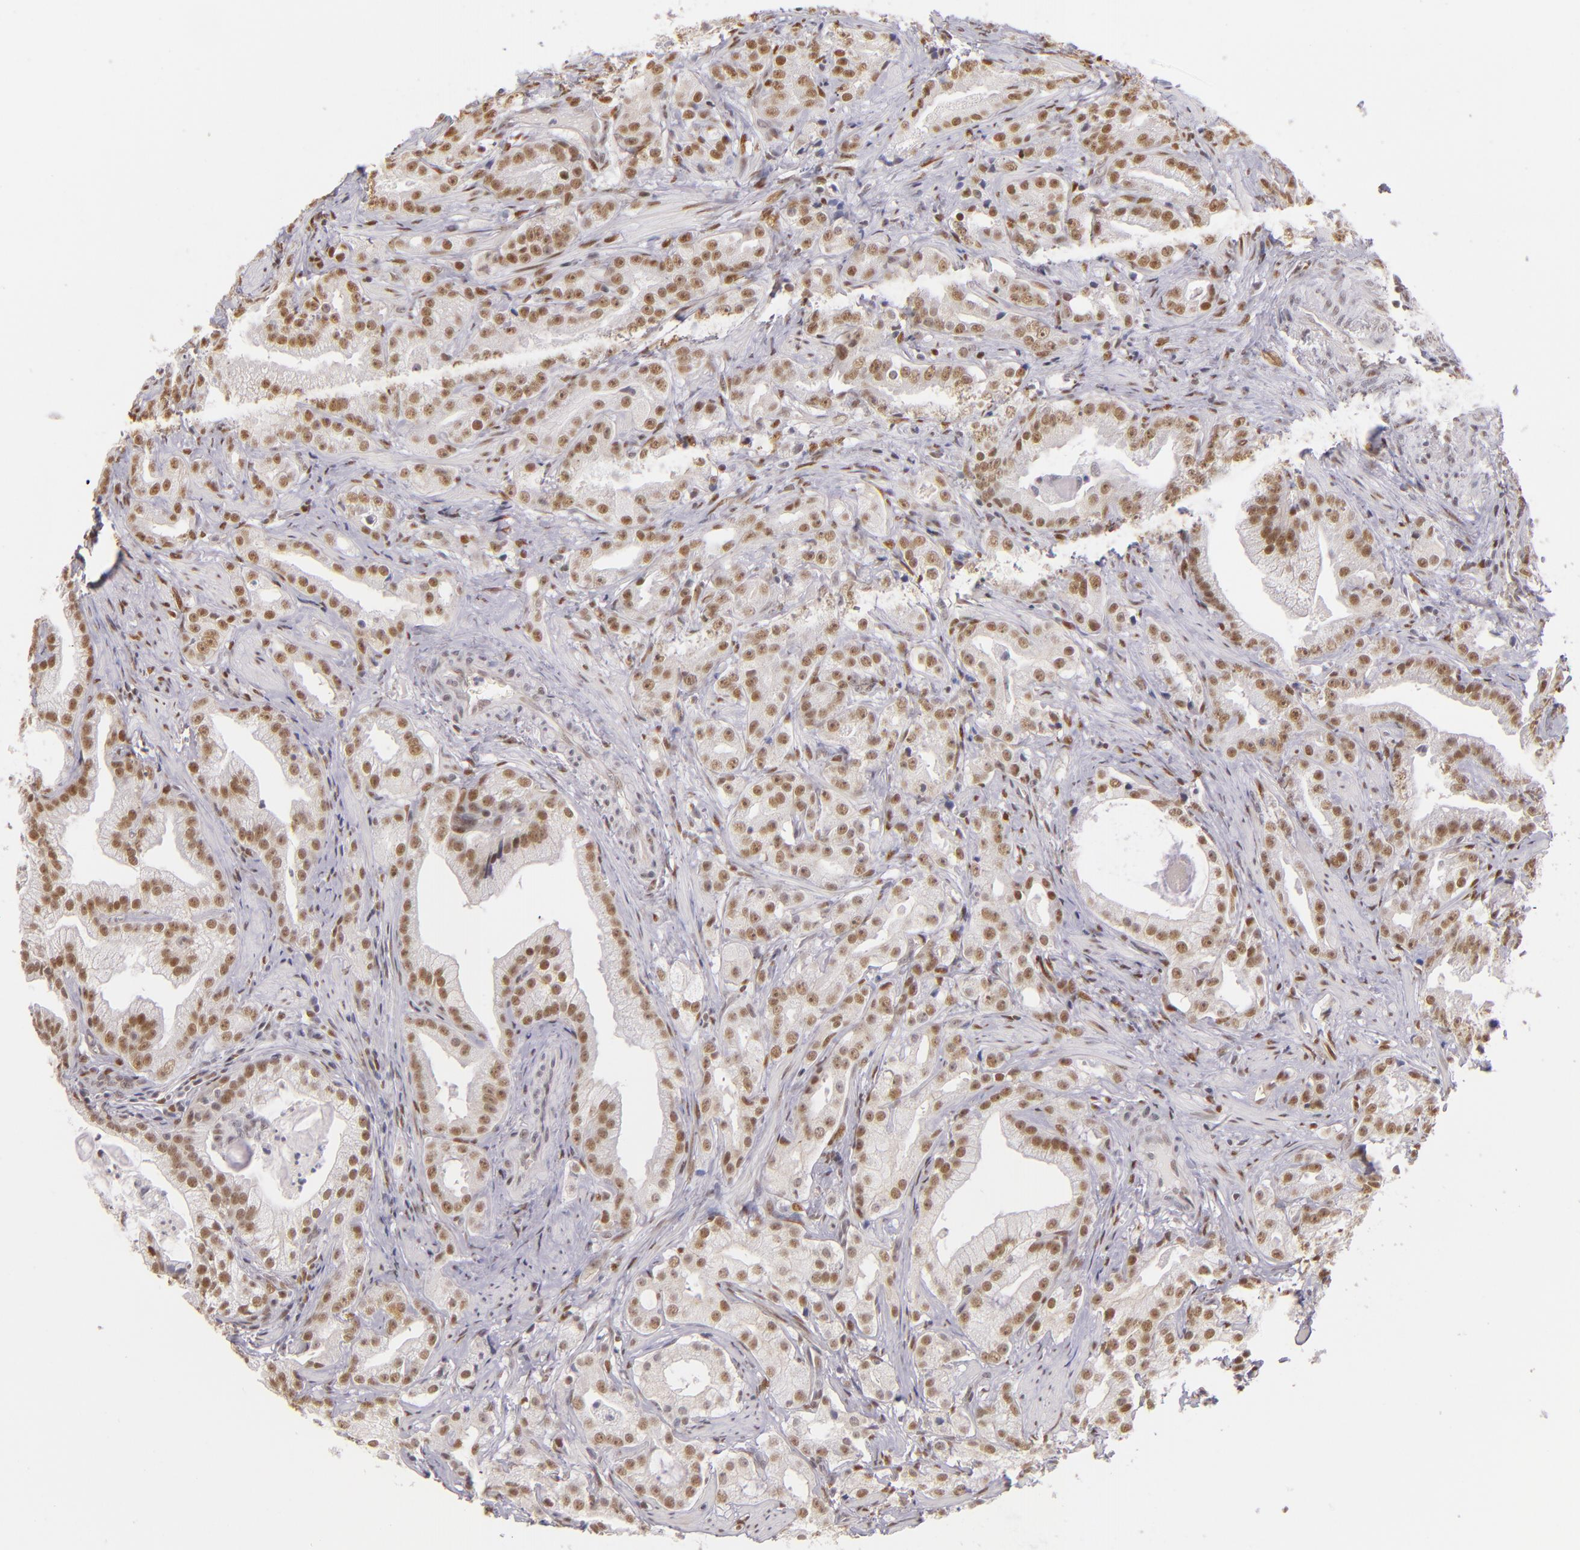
{"staining": {"intensity": "moderate", "quantity": ">75%", "location": "nuclear"}, "tissue": "prostate cancer", "cell_type": "Tumor cells", "image_type": "cancer", "snomed": [{"axis": "morphology", "description": "Adenocarcinoma, Low grade"}, {"axis": "topography", "description": "Prostate"}], "caption": "High-power microscopy captured an immunohistochemistry (IHC) histopathology image of low-grade adenocarcinoma (prostate), revealing moderate nuclear expression in about >75% of tumor cells.", "gene": "NCOR2", "patient": {"sex": "male", "age": 59}}